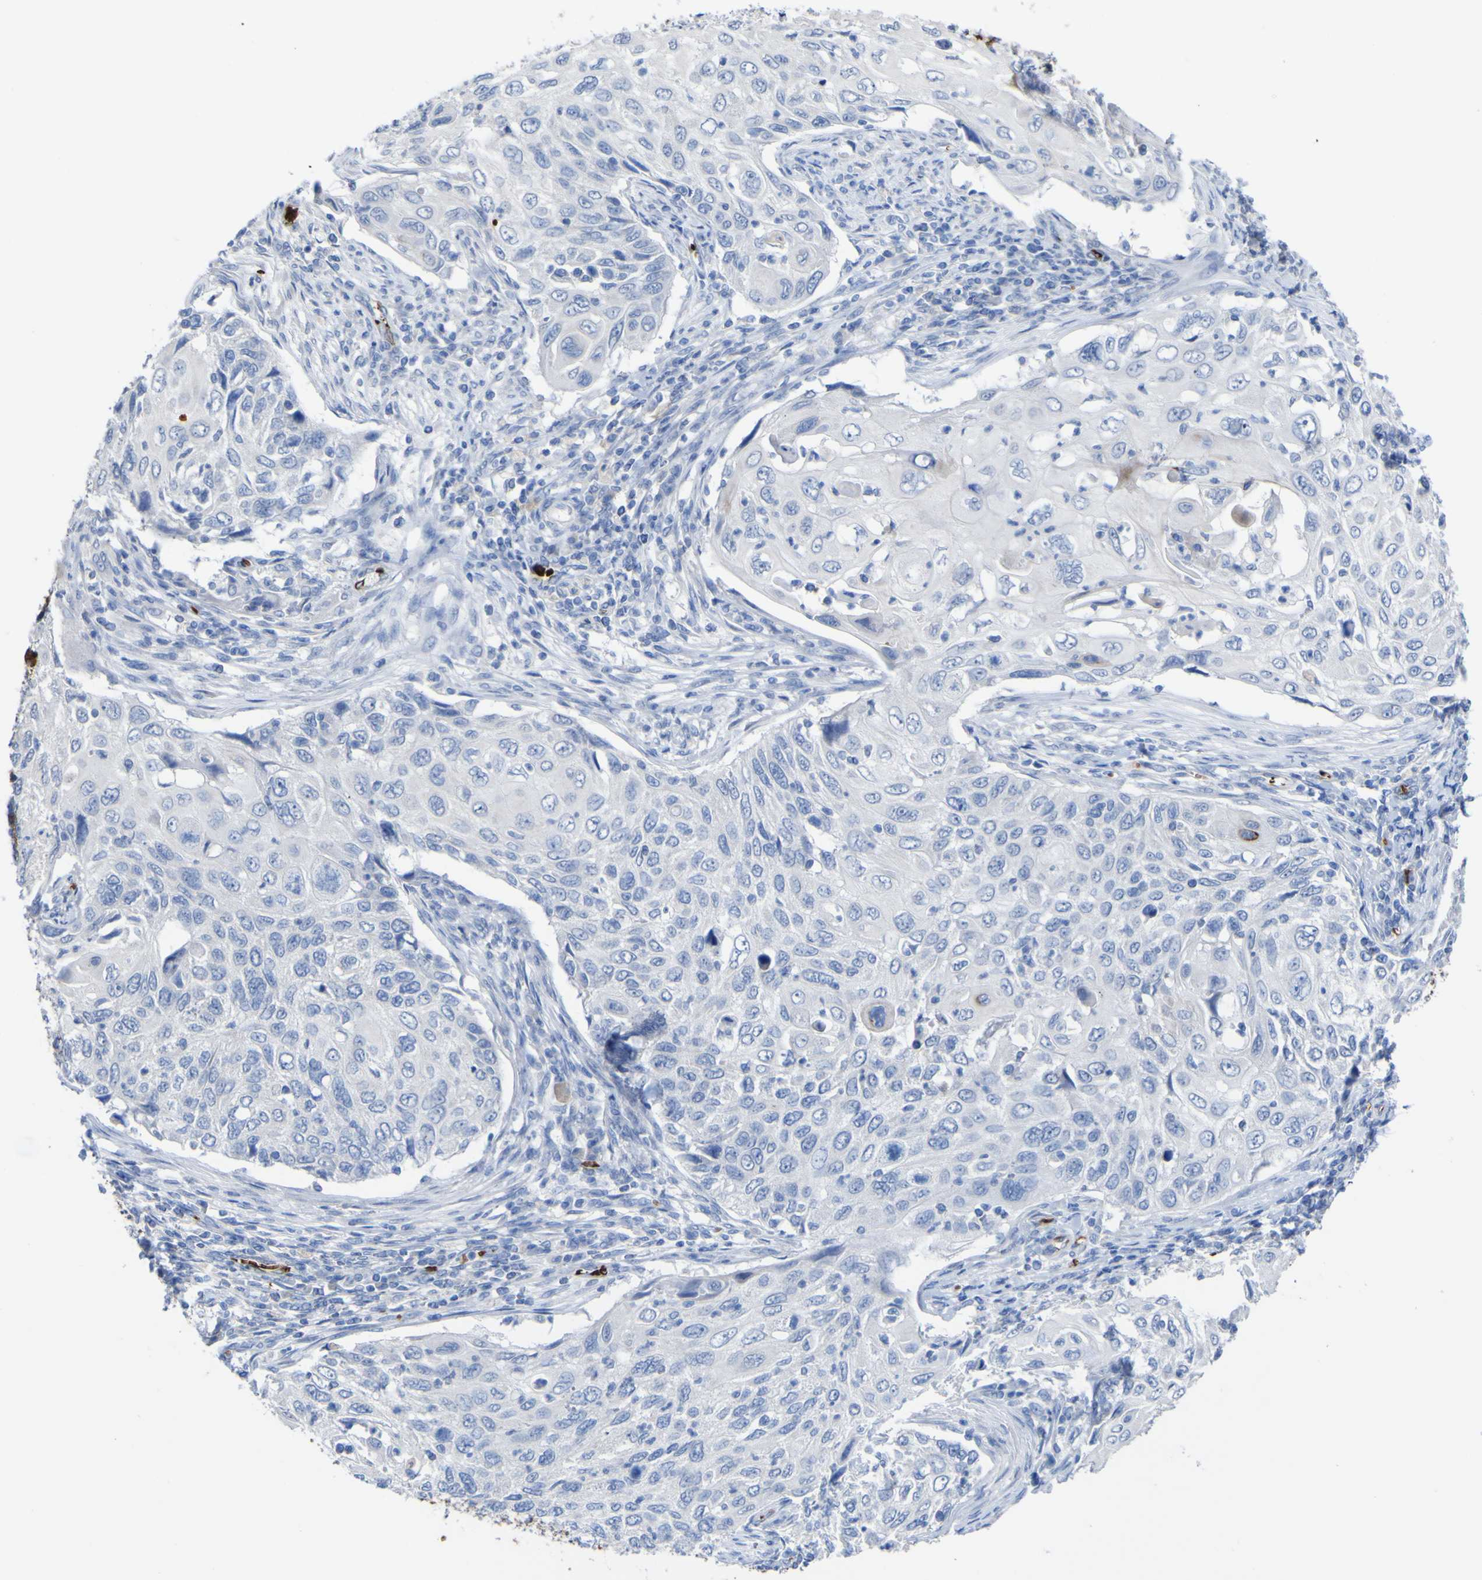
{"staining": {"intensity": "negative", "quantity": "none", "location": "none"}, "tissue": "cervical cancer", "cell_type": "Tumor cells", "image_type": "cancer", "snomed": [{"axis": "morphology", "description": "Squamous cell carcinoma, NOS"}, {"axis": "topography", "description": "Cervix"}], "caption": "There is no significant positivity in tumor cells of squamous cell carcinoma (cervical).", "gene": "GCM1", "patient": {"sex": "female", "age": 70}}